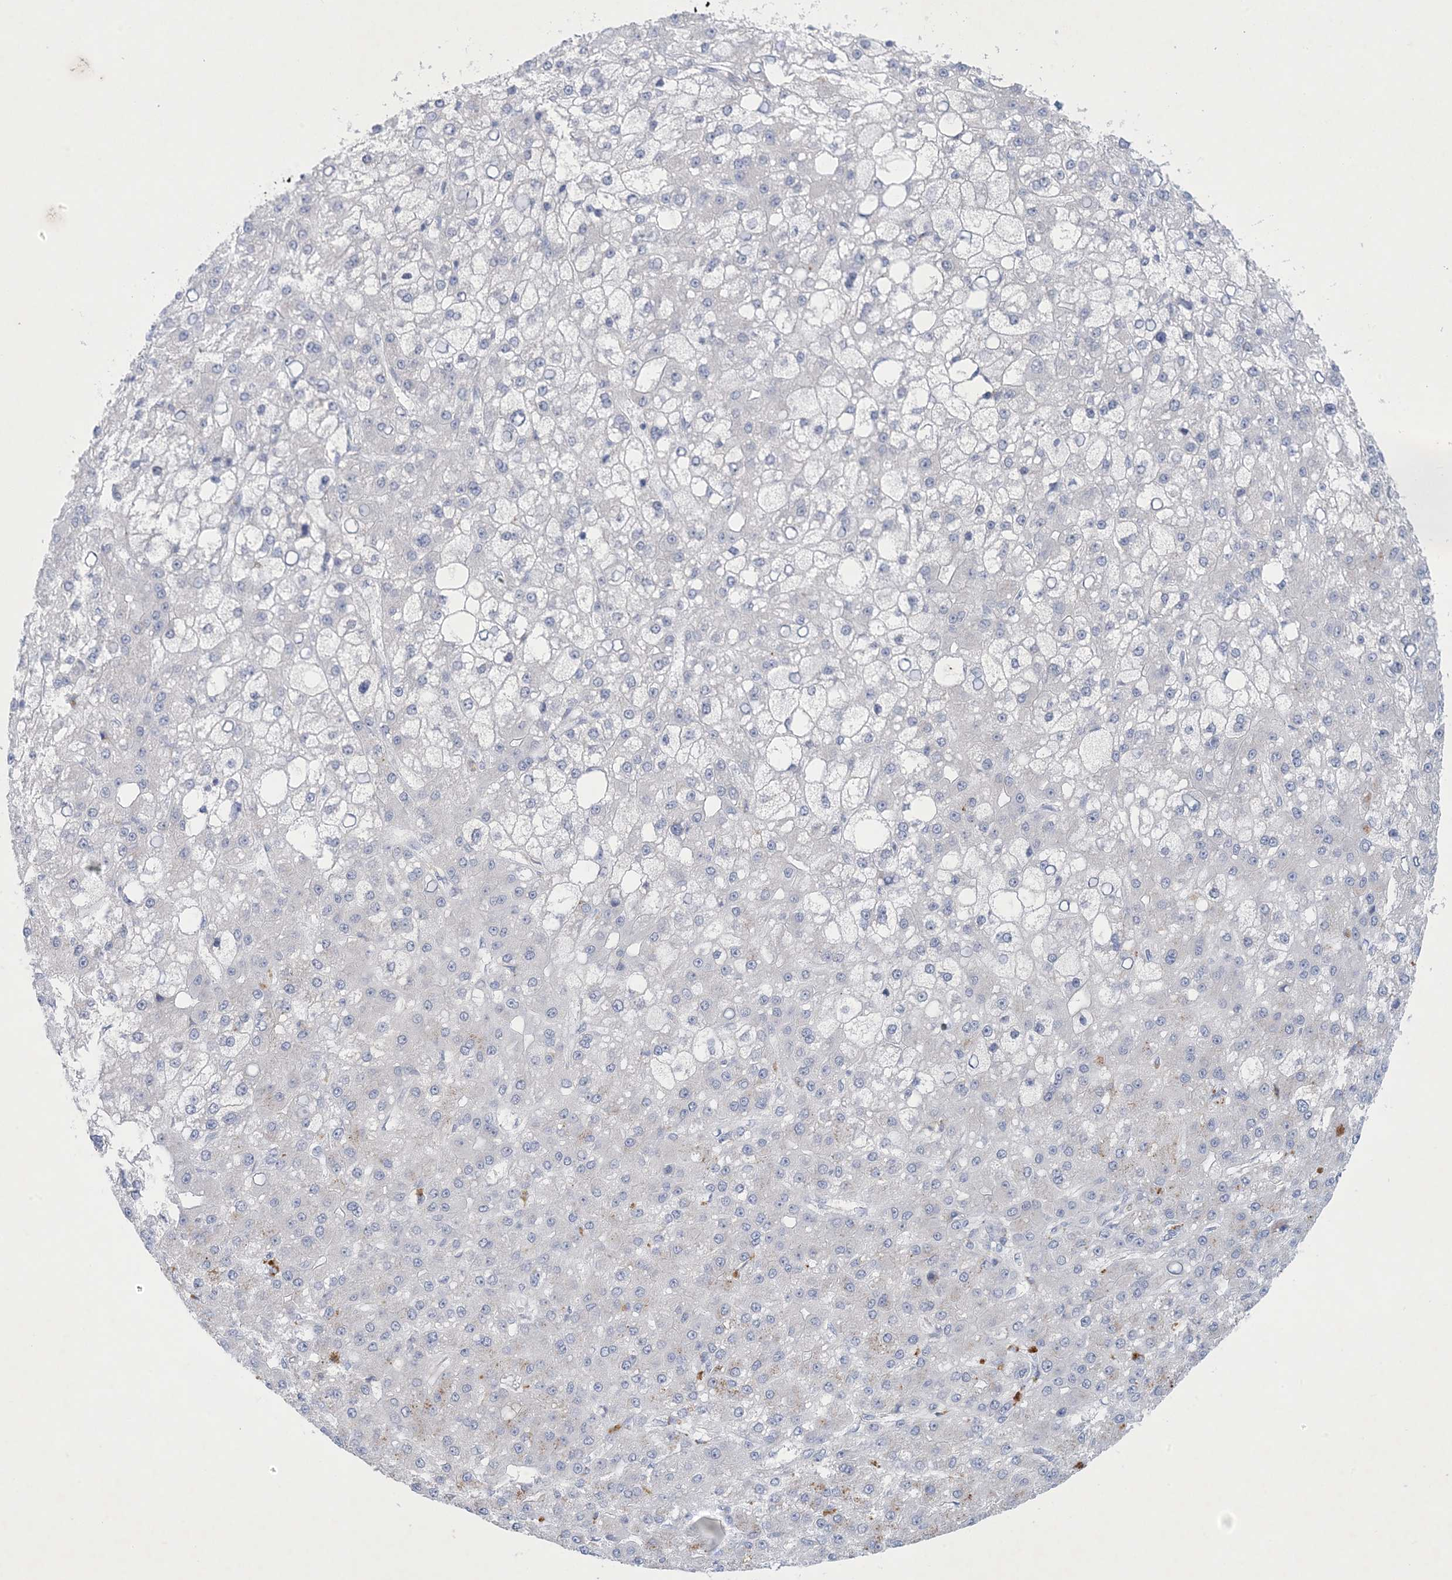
{"staining": {"intensity": "negative", "quantity": "none", "location": "none"}, "tissue": "liver cancer", "cell_type": "Tumor cells", "image_type": "cancer", "snomed": [{"axis": "morphology", "description": "Carcinoma, Hepatocellular, NOS"}, {"axis": "topography", "description": "Liver"}], "caption": "This is an immunohistochemistry (IHC) histopathology image of human liver cancer (hepatocellular carcinoma). There is no staining in tumor cells.", "gene": "GABRG1", "patient": {"sex": "male", "age": 67}}